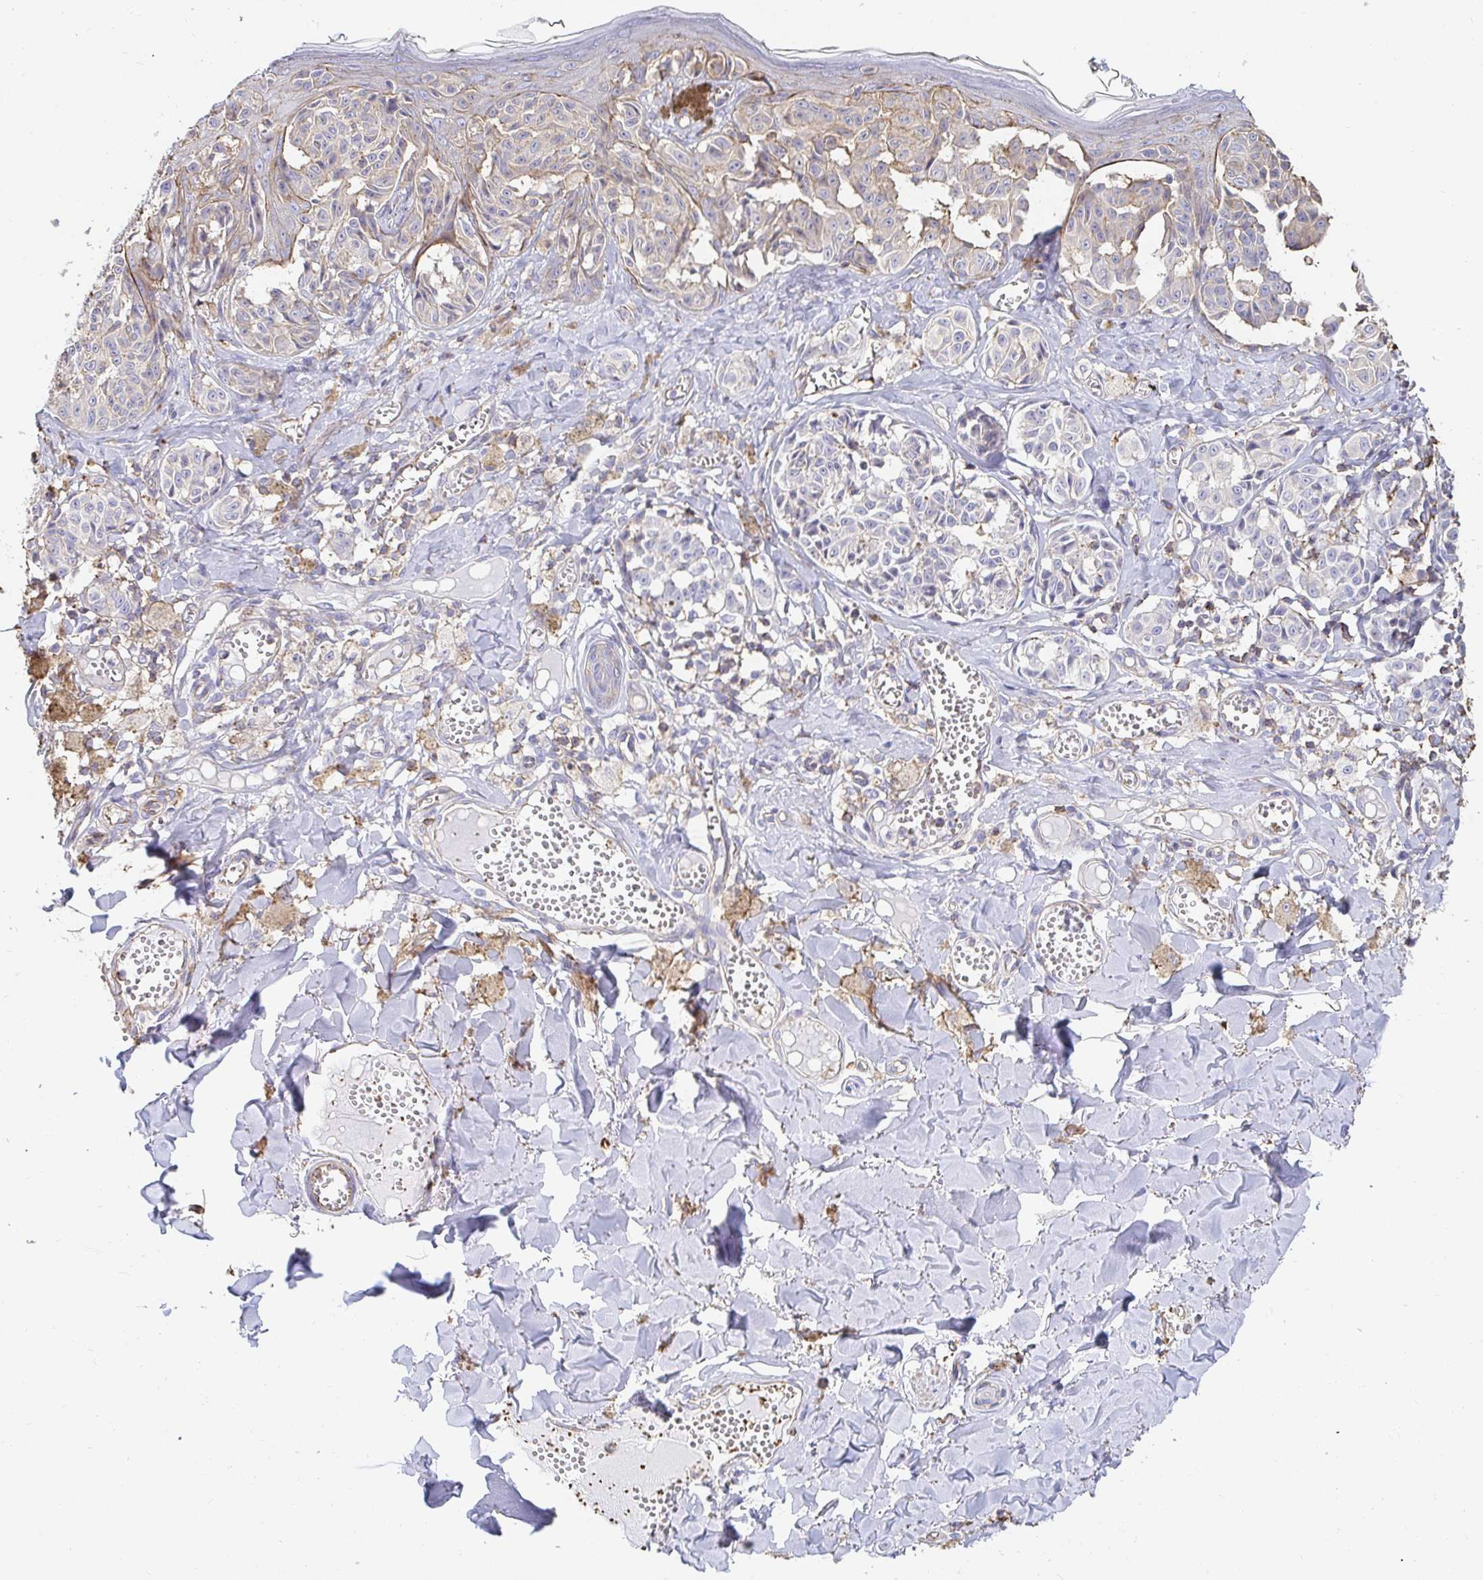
{"staining": {"intensity": "weak", "quantity": "25%-75%", "location": "cytoplasmic/membranous"}, "tissue": "melanoma", "cell_type": "Tumor cells", "image_type": "cancer", "snomed": [{"axis": "morphology", "description": "Malignant melanoma, NOS"}, {"axis": "topography", "description": "Skin"}], "caption": "A photomicrograph of malignant melanoma stained for a protein exhibits weak cytoplasmic/membranous brown staining in tumor cells.", "gene": "PTPN14", "patient": {"sex": "female", "age": 43}}